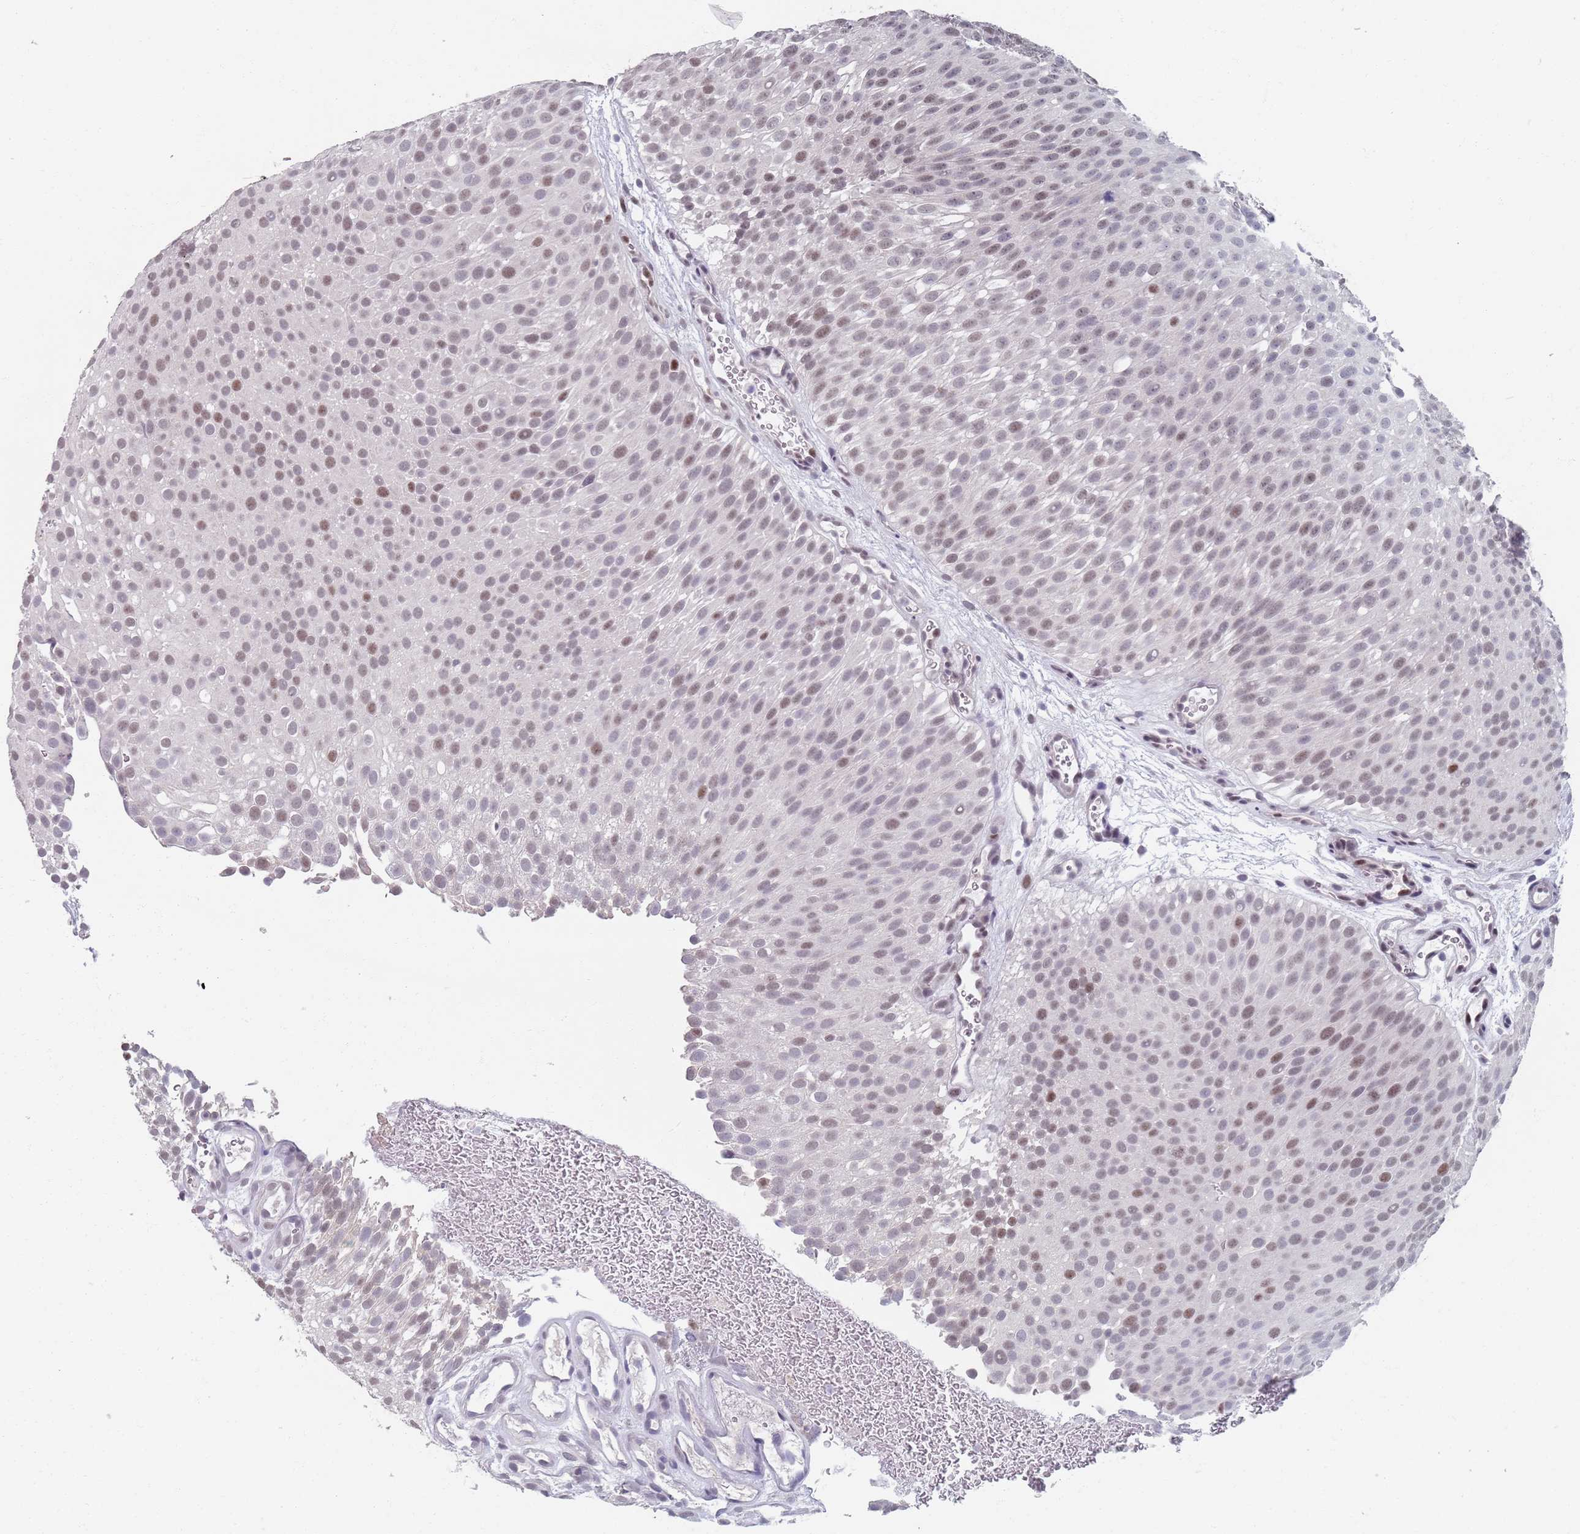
{"staining": {"intensity": "weak", "quantity": "25%-75%", "location": "nuclear"}, "tissue": "urothelial cancer", "cell_type": "Tumor cells", "image_type": "cancer", "snomed": [{"axis": "morphology", "description": "Urothelial carcinoma, Low grade"}, {"axis": "topography", "description": "Urinary bladder"}], "caption": "A histopathology image of human urothelial carcinoma (low-grade) stained for a protein displays weak nuclear brown staining in tumor cells.", "gene": "SAMD1", "patient": {"sex": "male", "age": 78}}